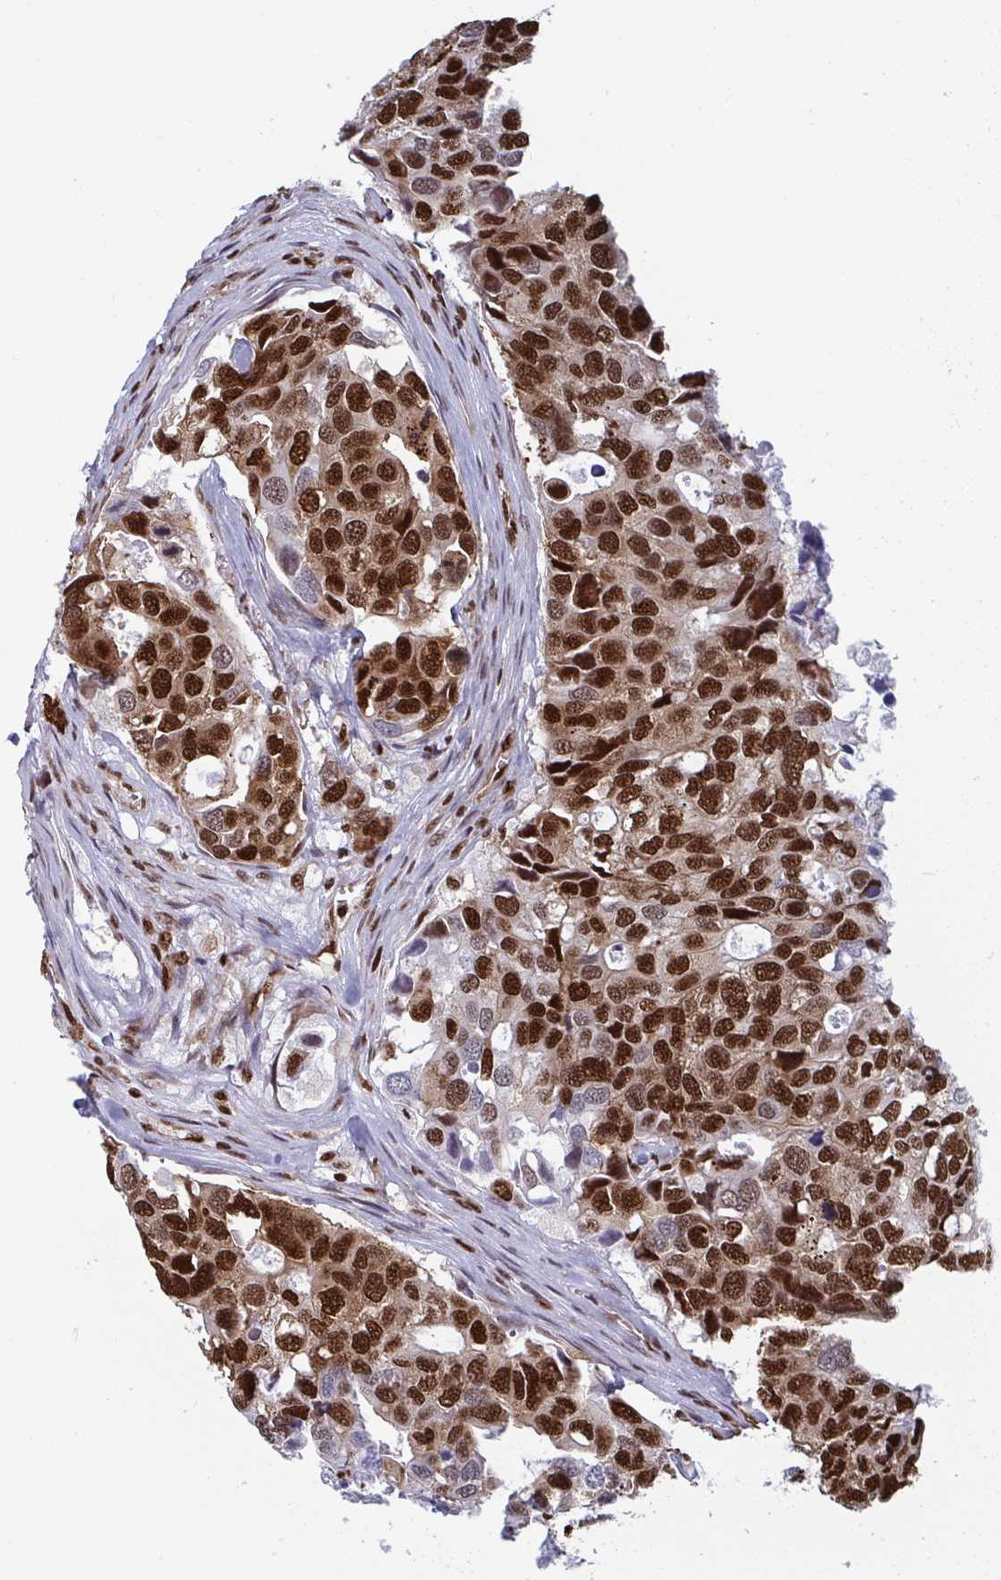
{"staining": {"intensity": "strong", "quantity": ">75%", "location": "nuclear"}, "tissue": "breast cancer", "cell_type": "Tumor cells", "image_type": "cancer", "snomed": [{"axis": "morphology", "description": "Duct carcinoma"}, {"axis": "topography", "description": "Breast"}], "caption": "Strong nuclear protein expression is identified in approximately >75% of tumor cells in infiltrating ductal carcinoma (breast).", "gene": "GAR1", "patient": {"sex": "female", "age": 83}}